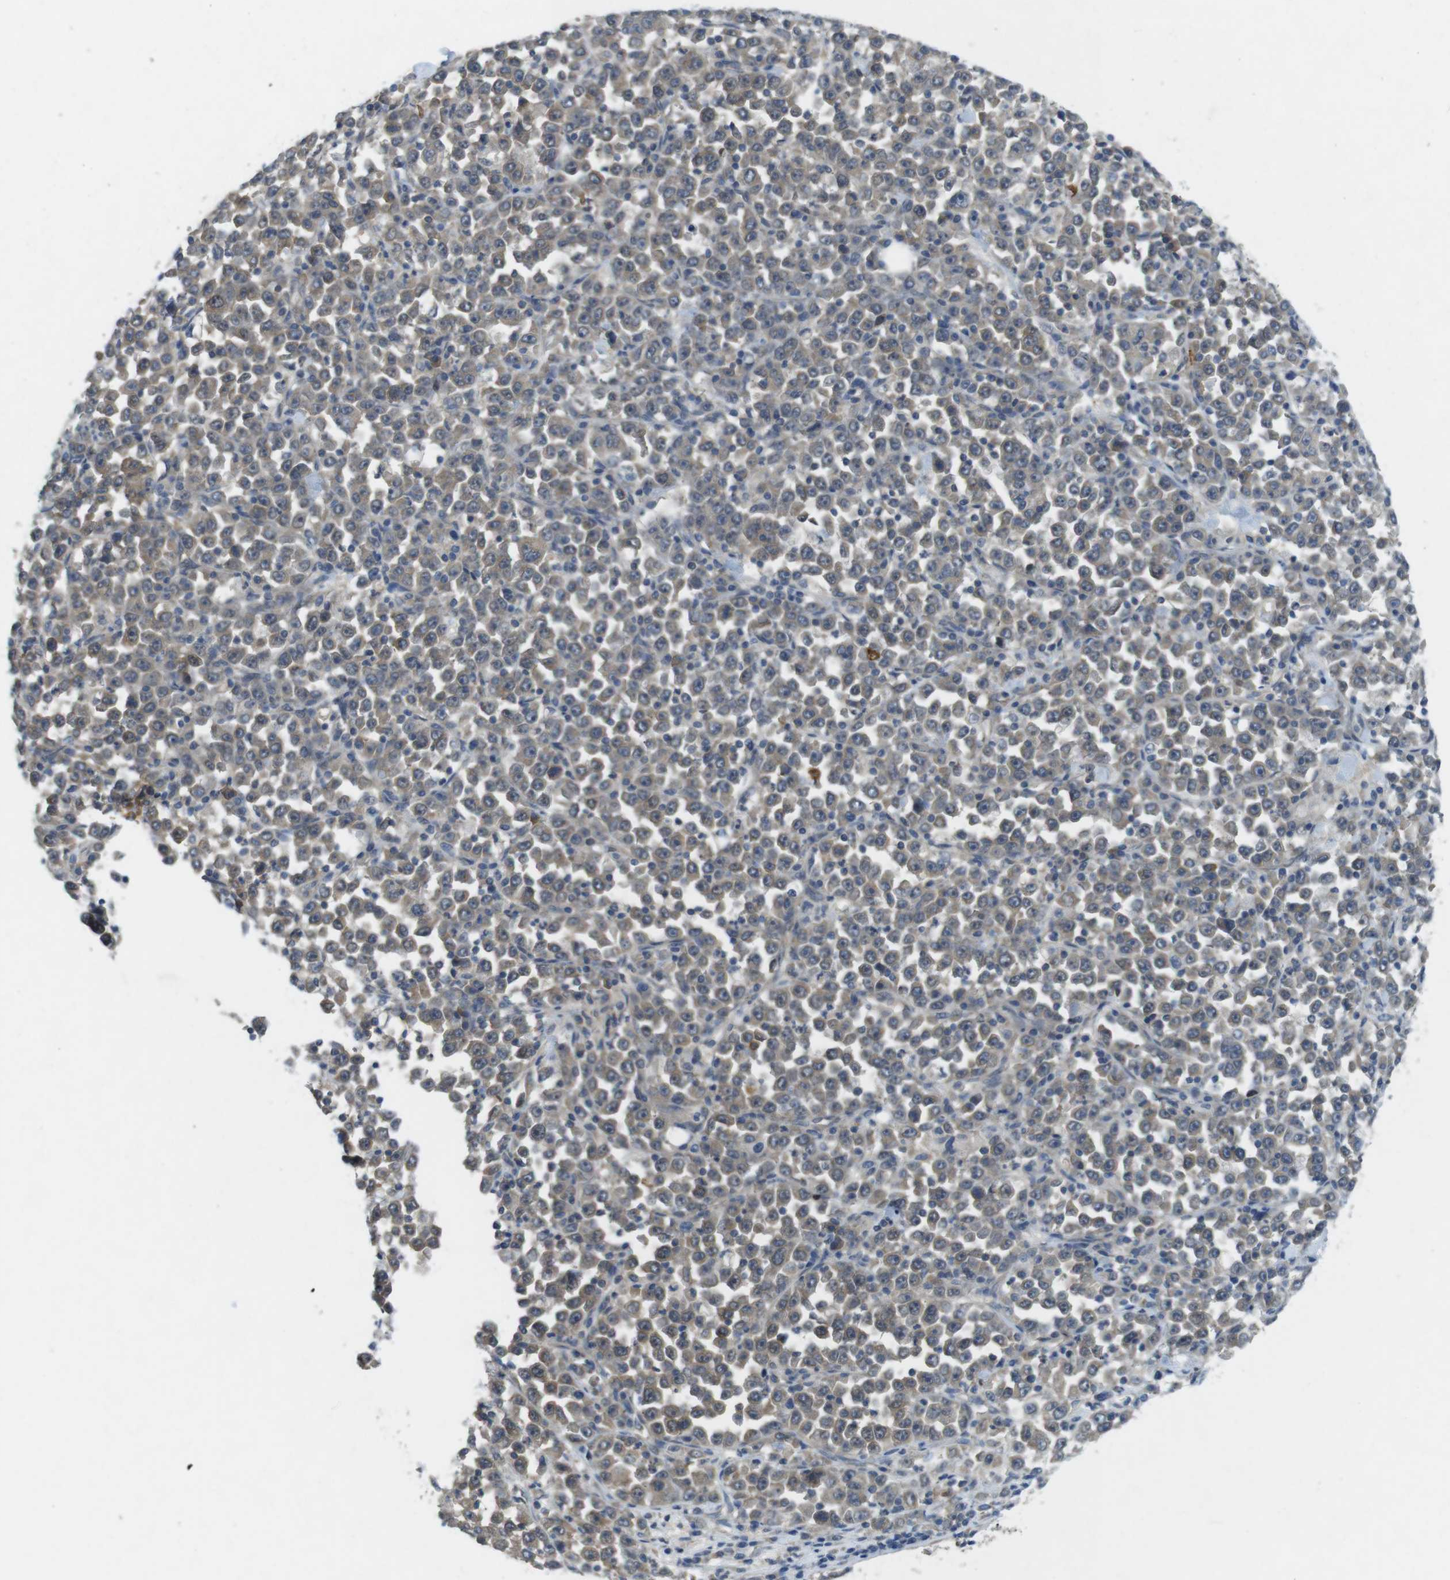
{"staining": {"intensity": "weak", "quantity": ">75%", "location": "cytoplasmic/membranous"}, "tissue": "stomach cancer", "cell_type": "Tumor cells", "image_type": "cancer", "snomed": [{"axis": "morphology", "description": "Normal tissue, NOS"}, {"axis": "morphology", "description": "Adenocarcinoma, NOS"}, {"axis": "topography", "description": "Stomach, upper"}, {"axis": "topography", "description": "Stomach"}], "caption": "Immunohistochemistry micrograph of human adenocarcinoma (stomach) stained for a protein (brown), which shows low levels of weak cytoplasmic/membranous expression in approximately >75% of tumor cells.", "gene": "SUGT1", "patient": {"sex": "male", "age": 59}}